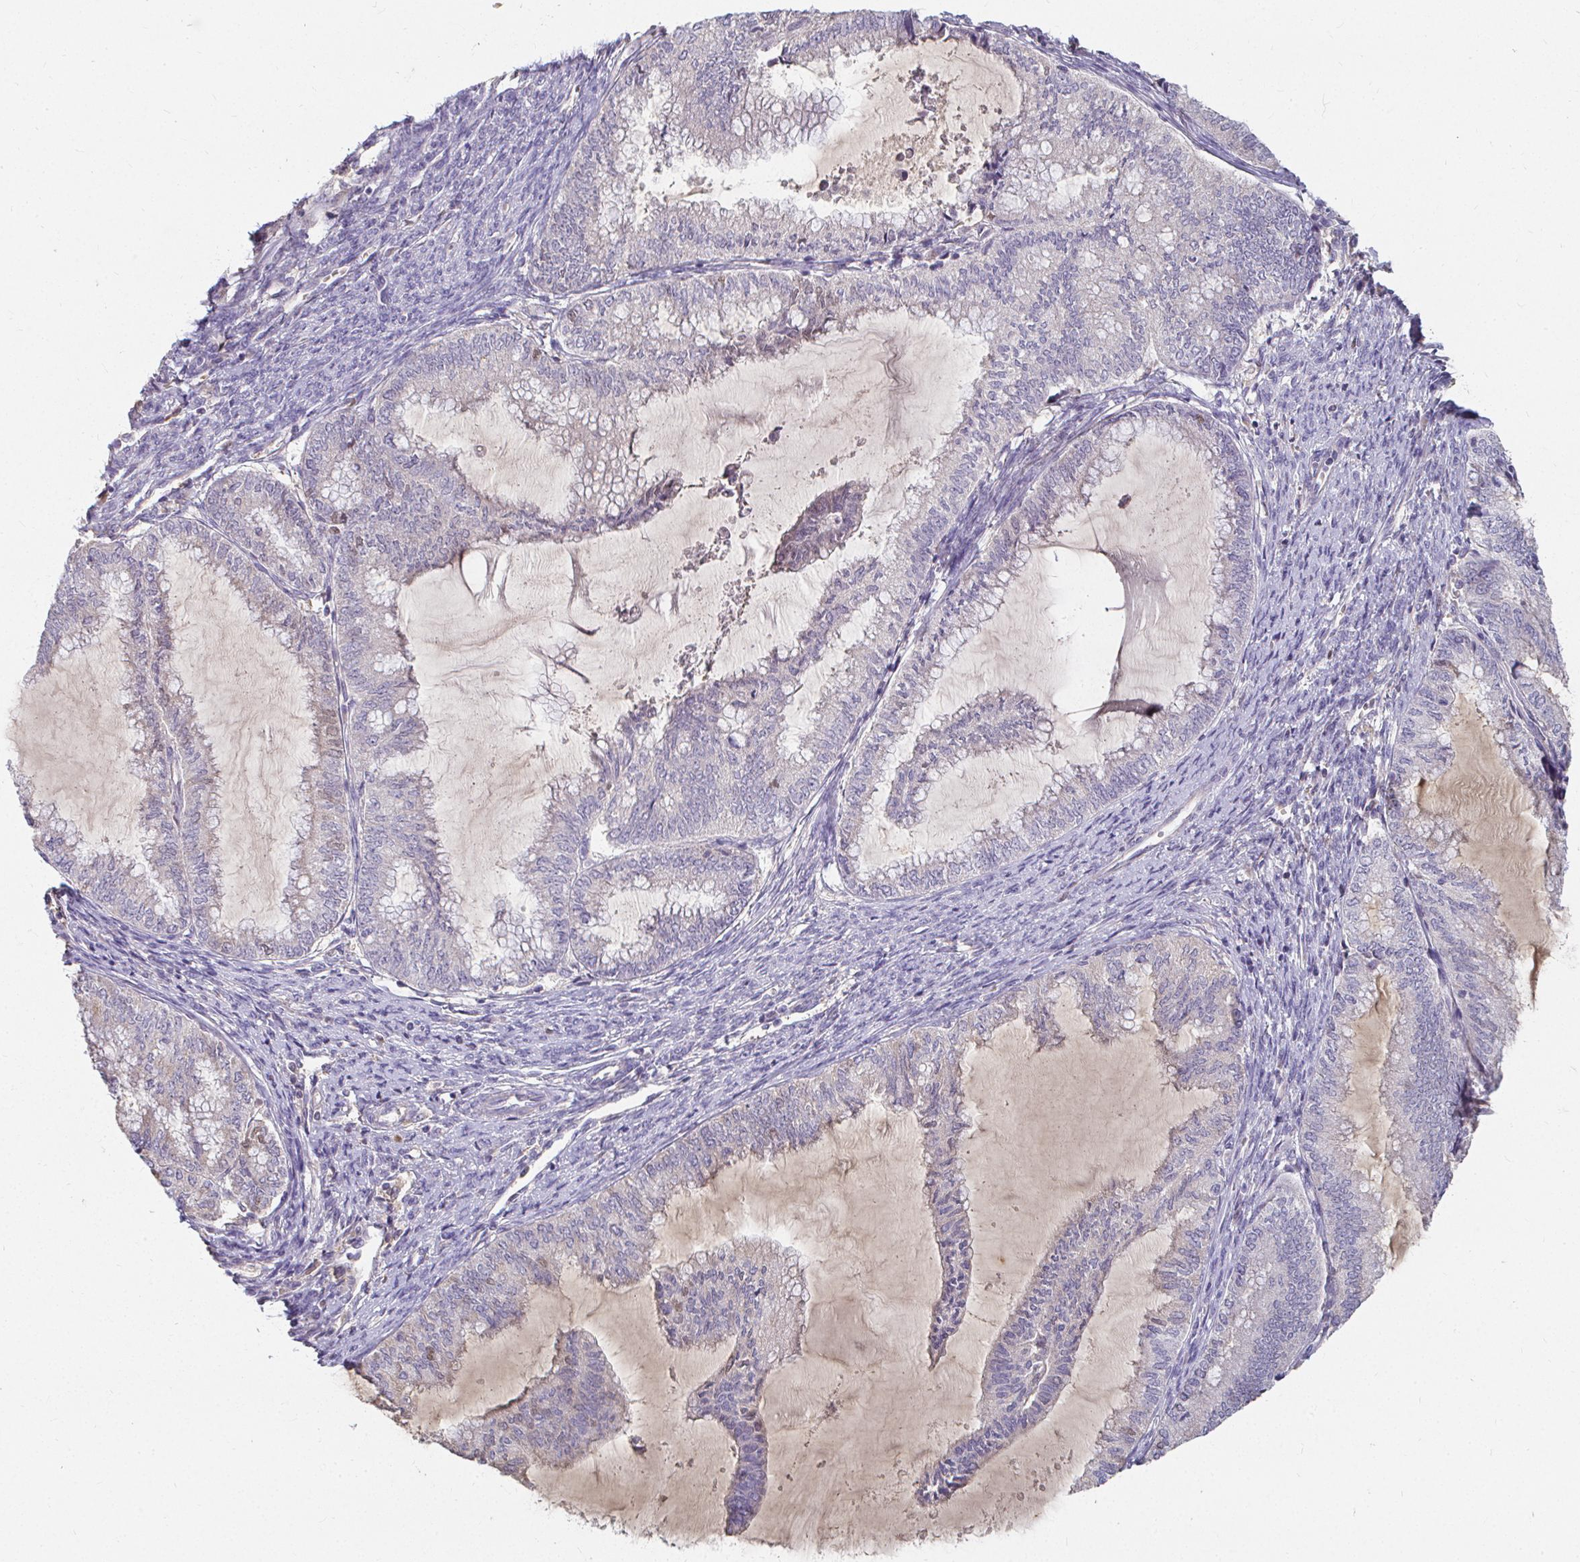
{"staining": {"intensity": "negative", "quantity": "none", "location": "none"}, "tissue": "endometrial cancer", "cell_type": "Tumor cells", "image_type": "cancer", "snomed": [{"axis": "morphology", "description": "Adenocarcinoma, NOS"}, {"axis": "topography", "description": "Endometrium"}], "caption": "There is no significant staining in tumor cells of endometrial cancer (adenocarcinoma). (DAB immunohistochemistry visualized using brightfield microscopy, high magnification).", "gene": "LOXL4", "patient": {"sex": "female", "age": 79}}